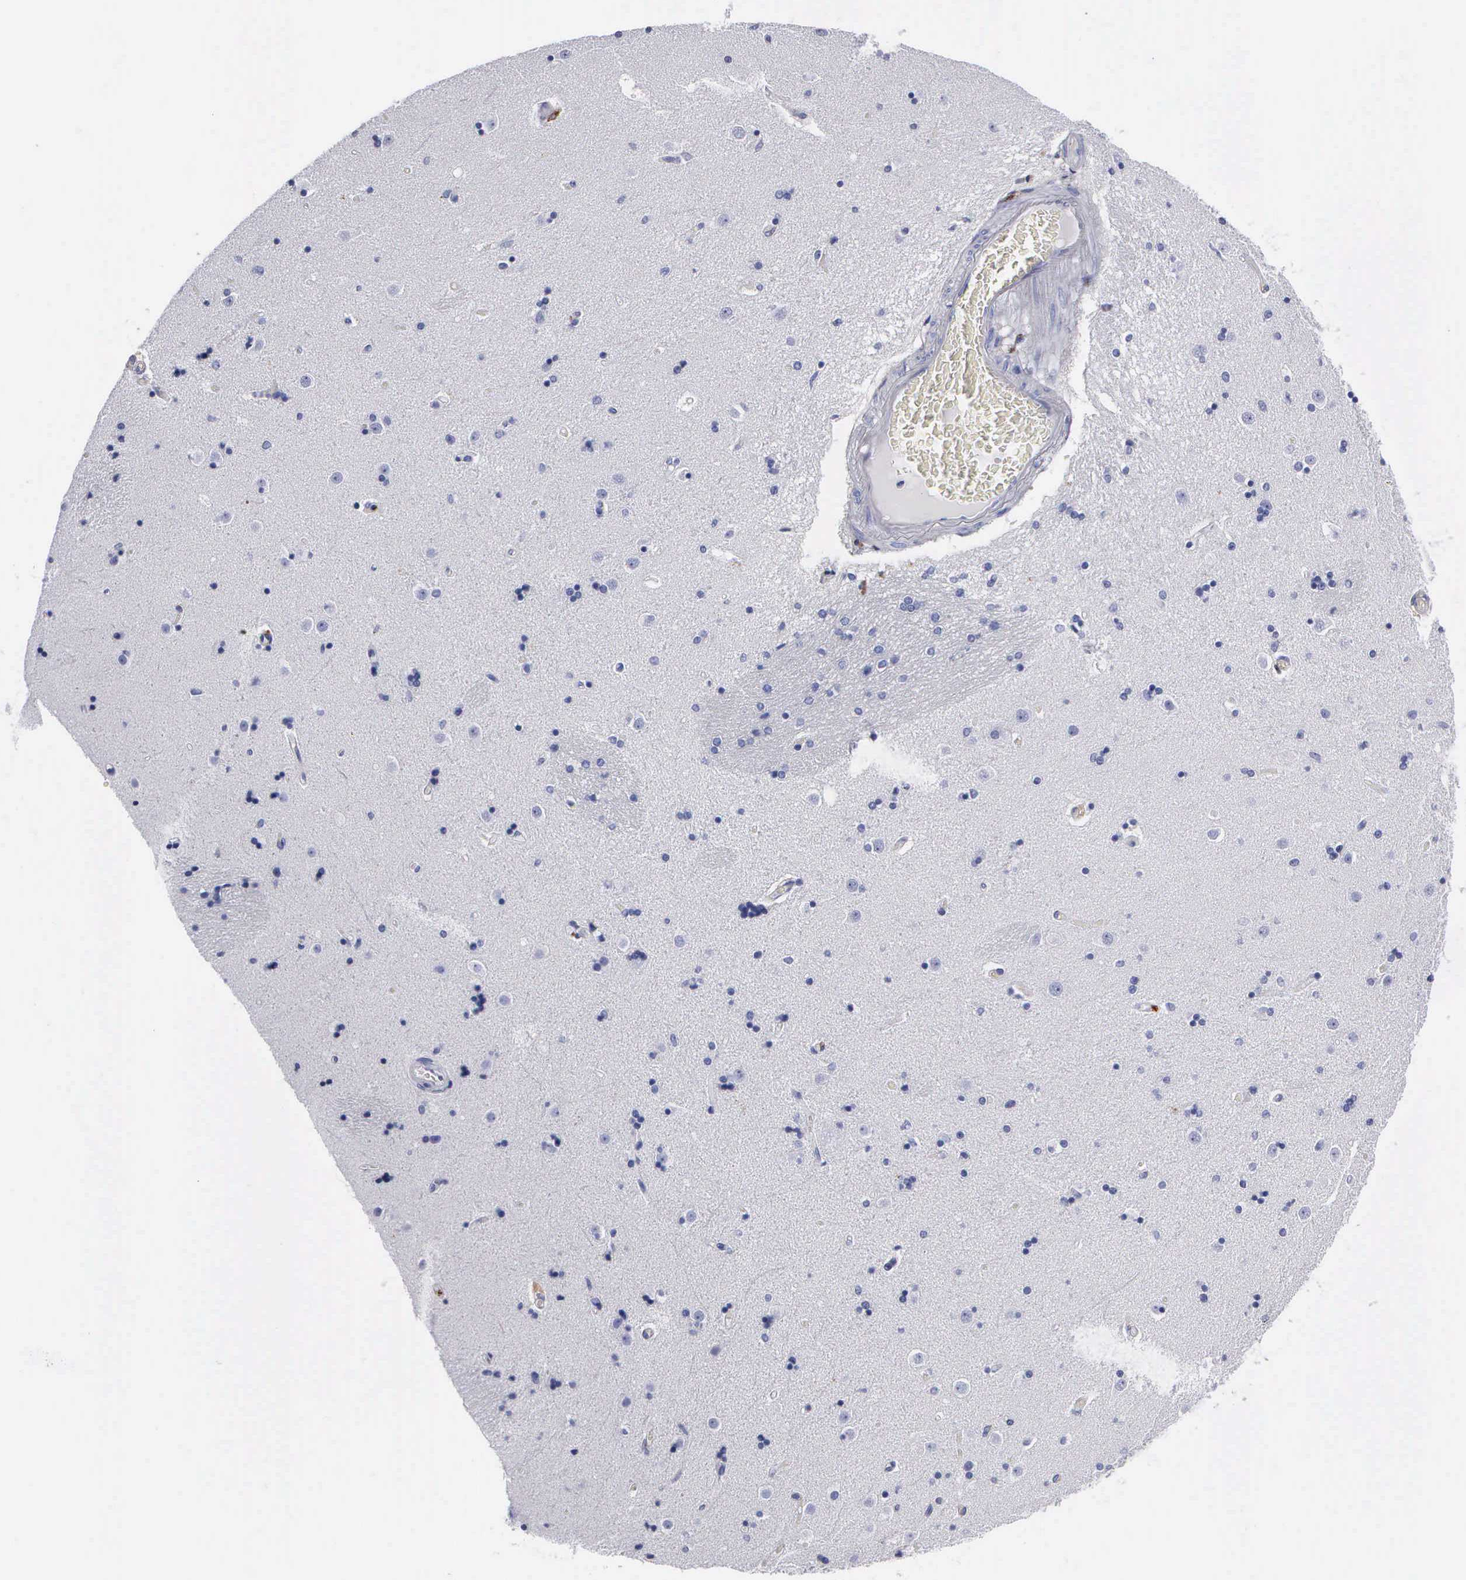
{"staining": {"intensity": "negative", "quantity": "none", "location": "none"}, "tissue": "caudate", "cell_type": "Glial cells", "image_type": "normal", "snomed": [{"axis": "morphology", "description": "Normal tissue, NOS"}, {"axis": "topography", "description": "Lateral ventricle wall"}], "caption": "Protein analysis of benign caudate reveals no significant staining in glial cells. (DAB (3,3'-diaminobenzidine) immunohistochemistry (IHC) with hematoxylin counter stain).", "gene": "CTSH", "patient": {"sex": "female", "age": 54}}